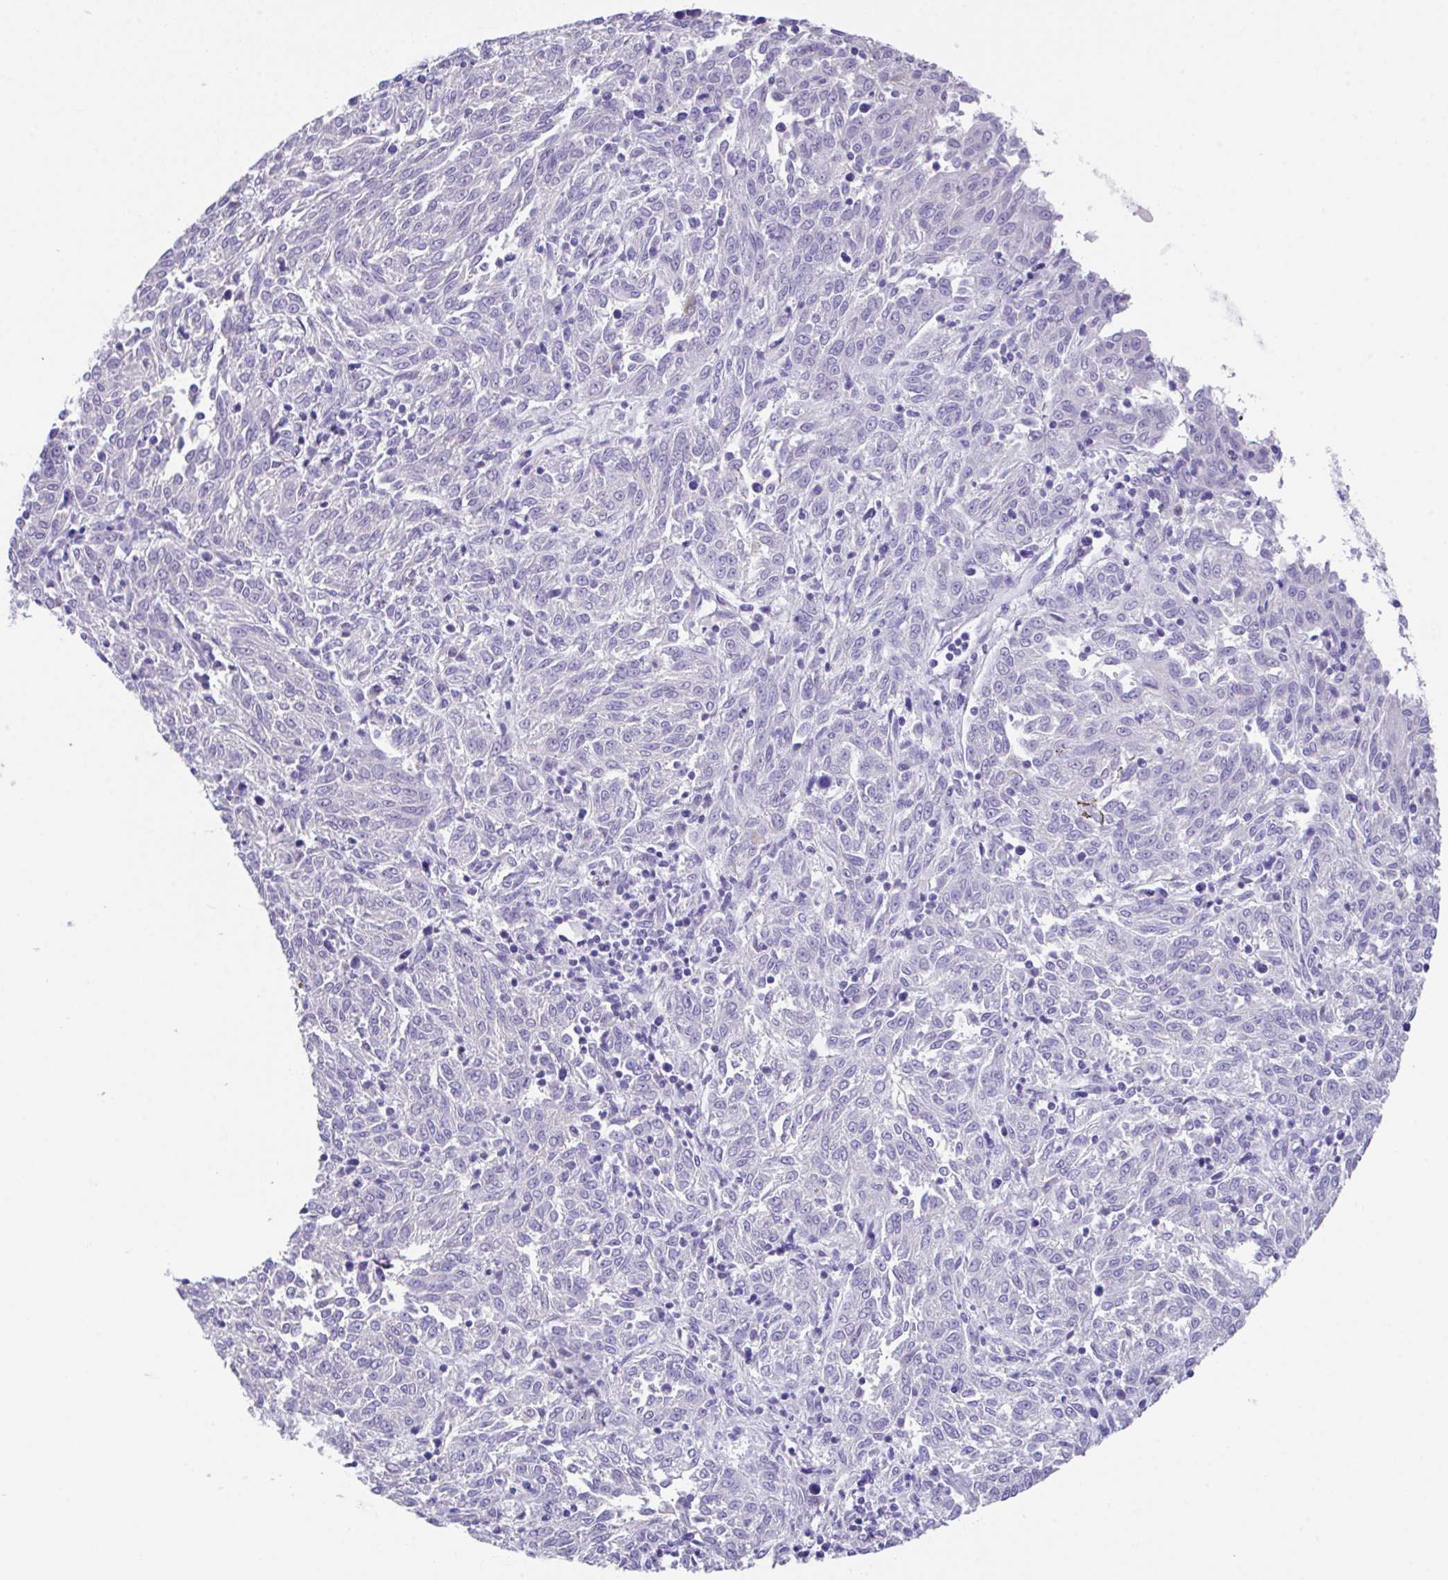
{"staining": {"intensity": "negative", "quantity": "none", "location": "none"}, "tissue": "melanoma", "cell_type": "Tumor cells", "image_type": "cancer", "snomed": [{"axis": "morphology", "description": "Malignant melanoma, NOS"}, {"axis": "topography", "description": "Skin"}], "caption": "Human melanoma stained for a protein using immunohistochemistry displays no positivity in tumor cells.", "gene": "SLC16A6", "patient": {"sex": "female", "age": 72}}